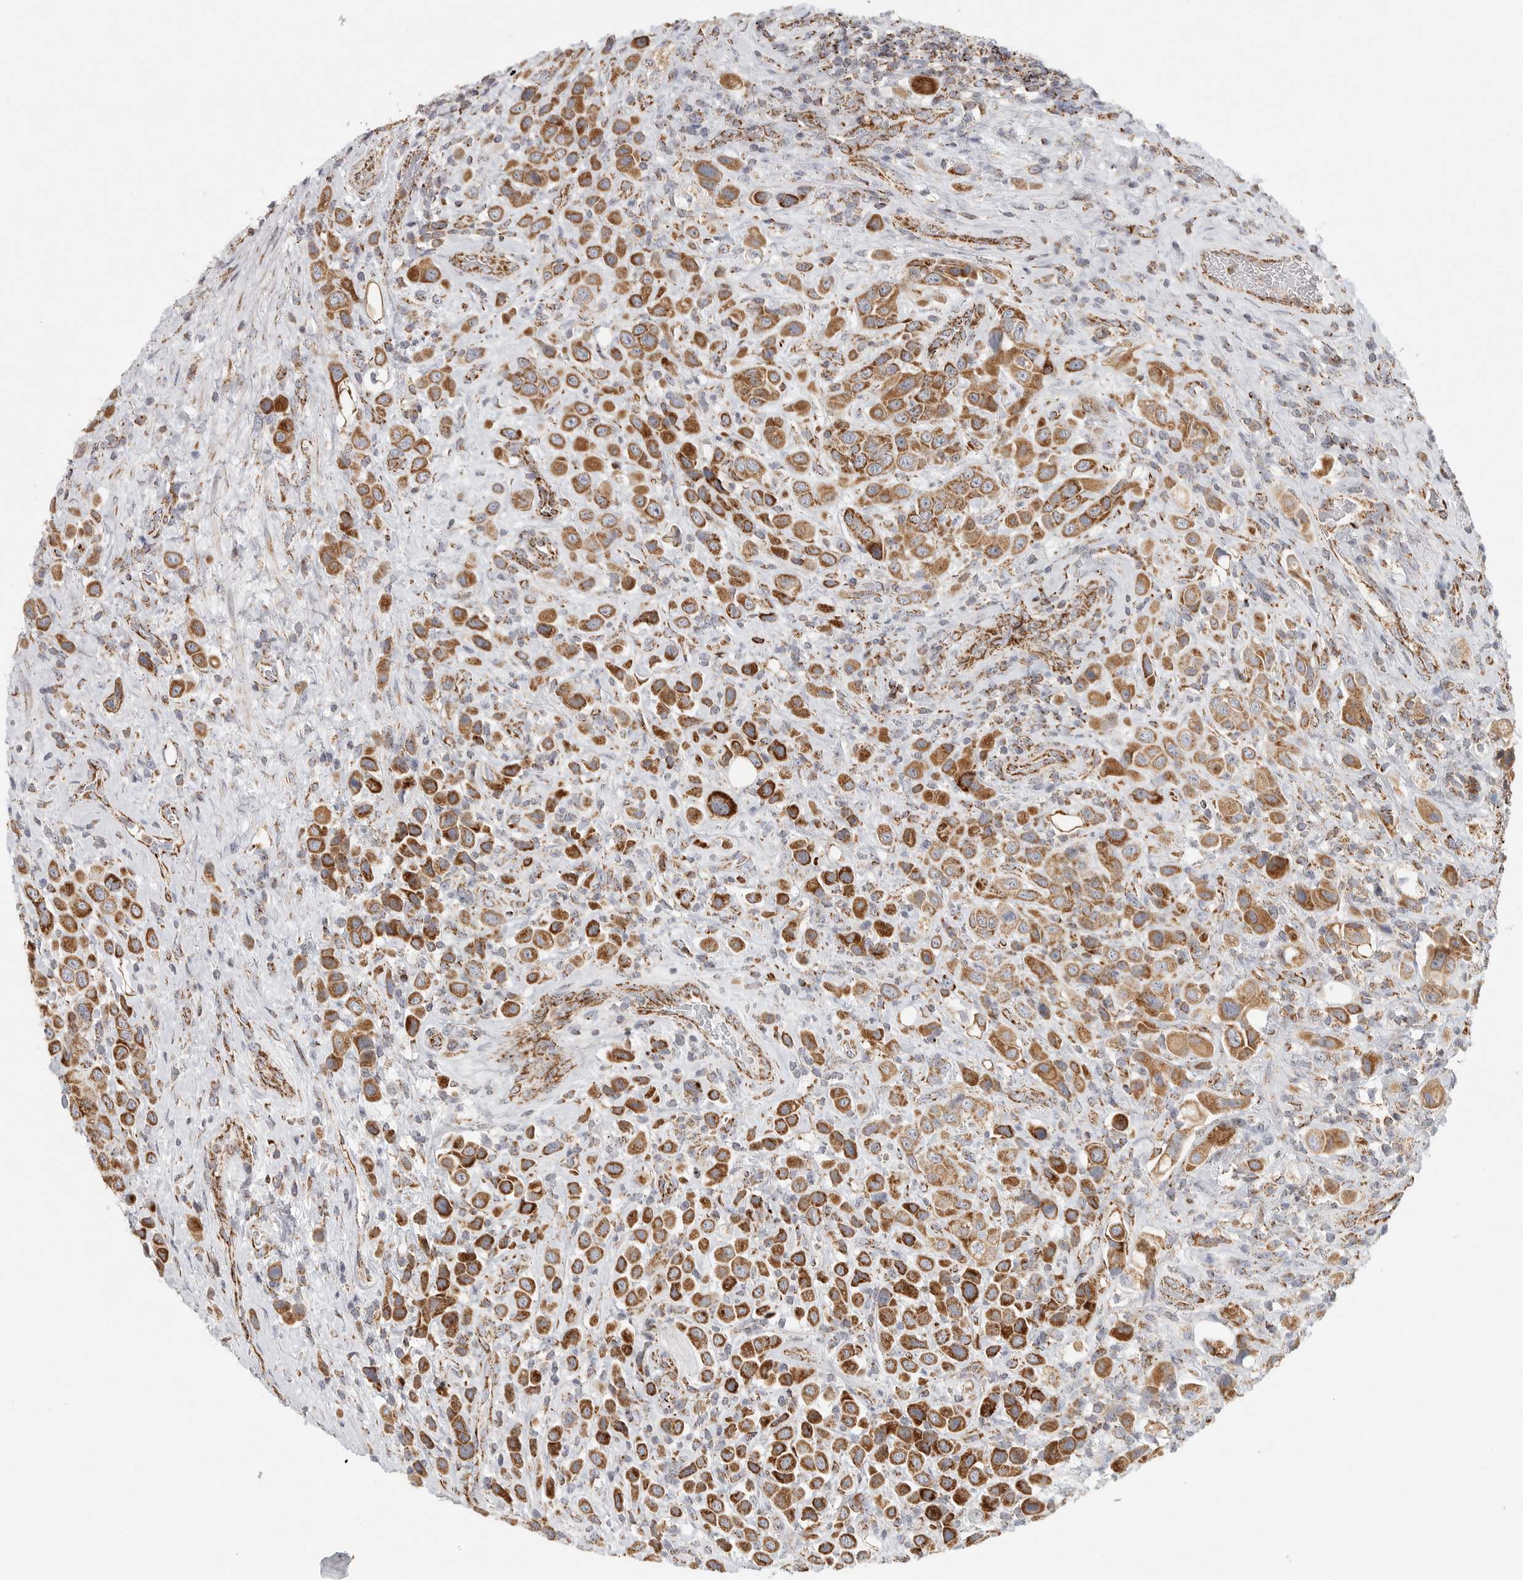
{"staining": {"intensity": "moderate", "quantity": ">75%", "location": "cytoplasmic/membranous"}, "tissue": "urothelial cancer", "cell_type": "Tumor cells", "image_type": "cancer", "snomed": [{"axis": "morphology", "description": "Urothelial carcinoma, High grade"}, {"axis": "topography", "description": "Urinary bladder"}], "caption": "Brown immunohistochemical staining in human urothelial carcinoma (high-grade) shows moderate cytoplasmic/membranous positivity in approximately >75% of tumor cells. (DAB (3,3'-diaminobenzidine) IHC with brightfield microscopy, high magnification).", "gene": "SLC25A26", "patient": {"sex": "male", "age": 50}}